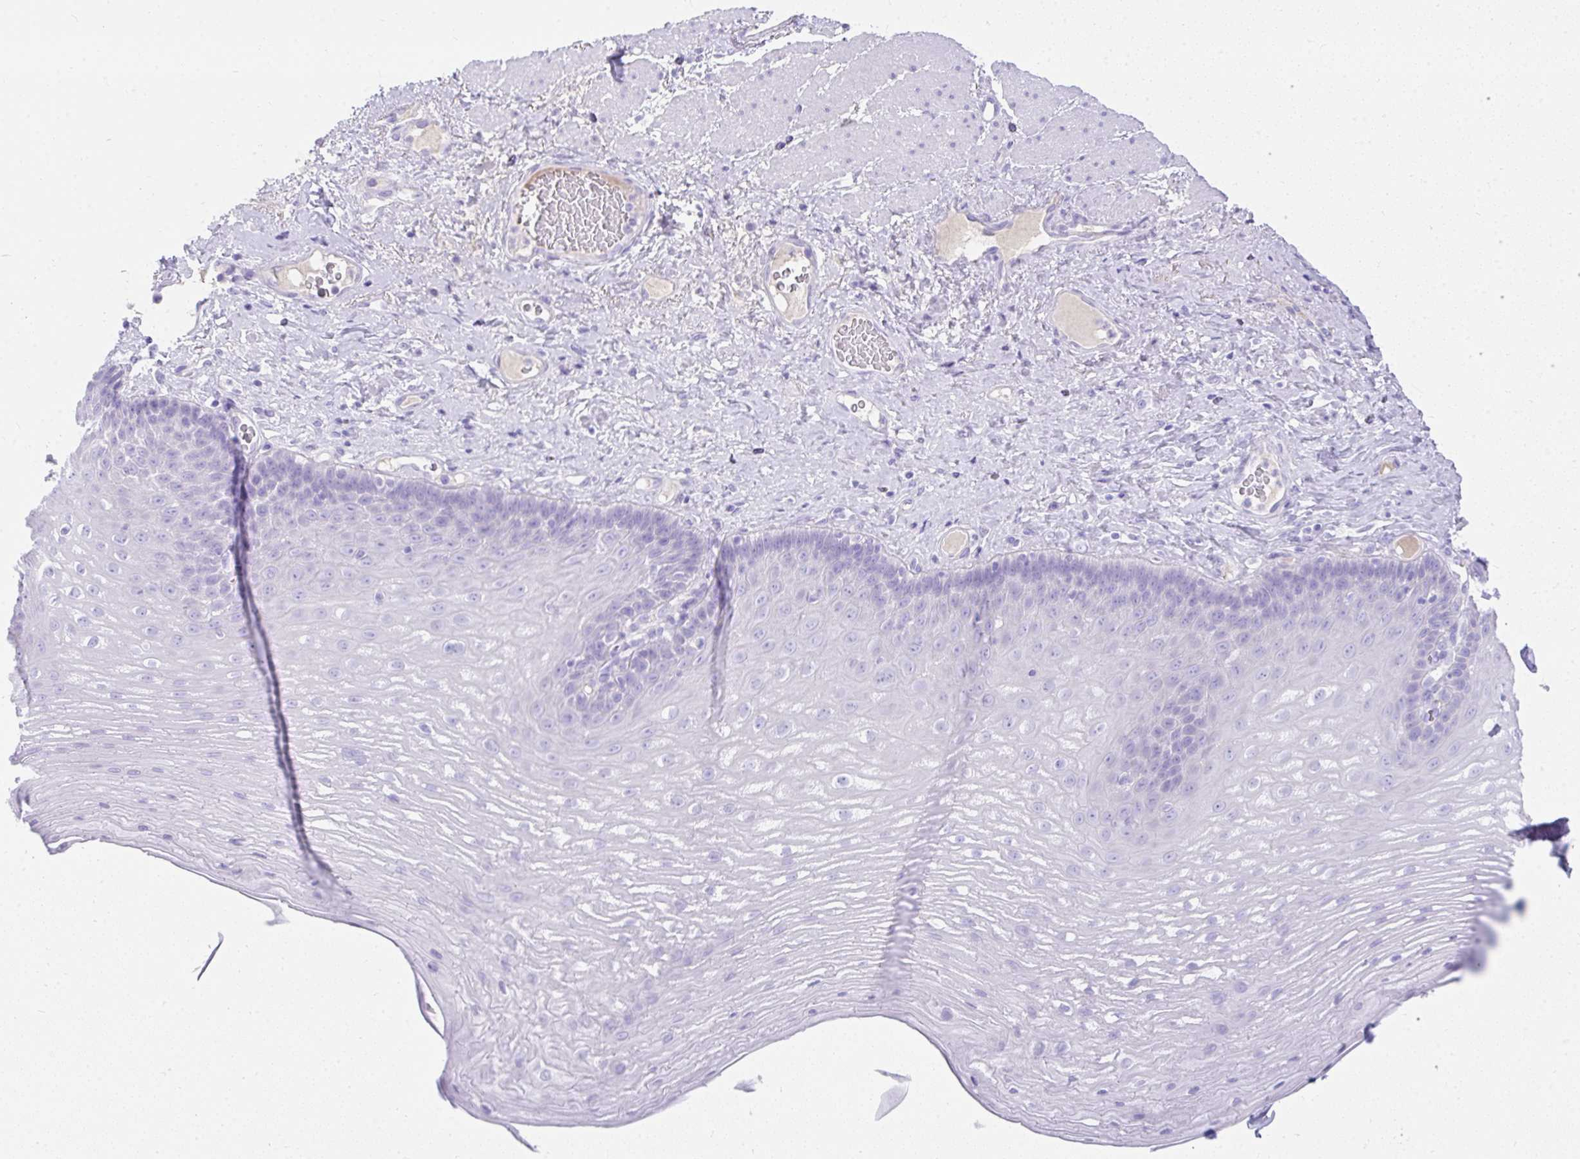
{"staining": {"intensity": "negative", "quantity": "none", "location": "none"}, "tissue": "esophagus", "cell_type": "Squamous epithelial cells", "image_type": "normal", "snomed": [{"axis": "morphology", "description": "Normal tissue, NOS"}, {"axis": "topography", "description": "Esophagus"}], "caption": "This is an immunohistochemistry (IHC) histopathology image of normal human esophagus. There is no expression in squamous epithelial cells.", "gene": "TNNT1", "patient": {"sex": "male", "age": 62}}